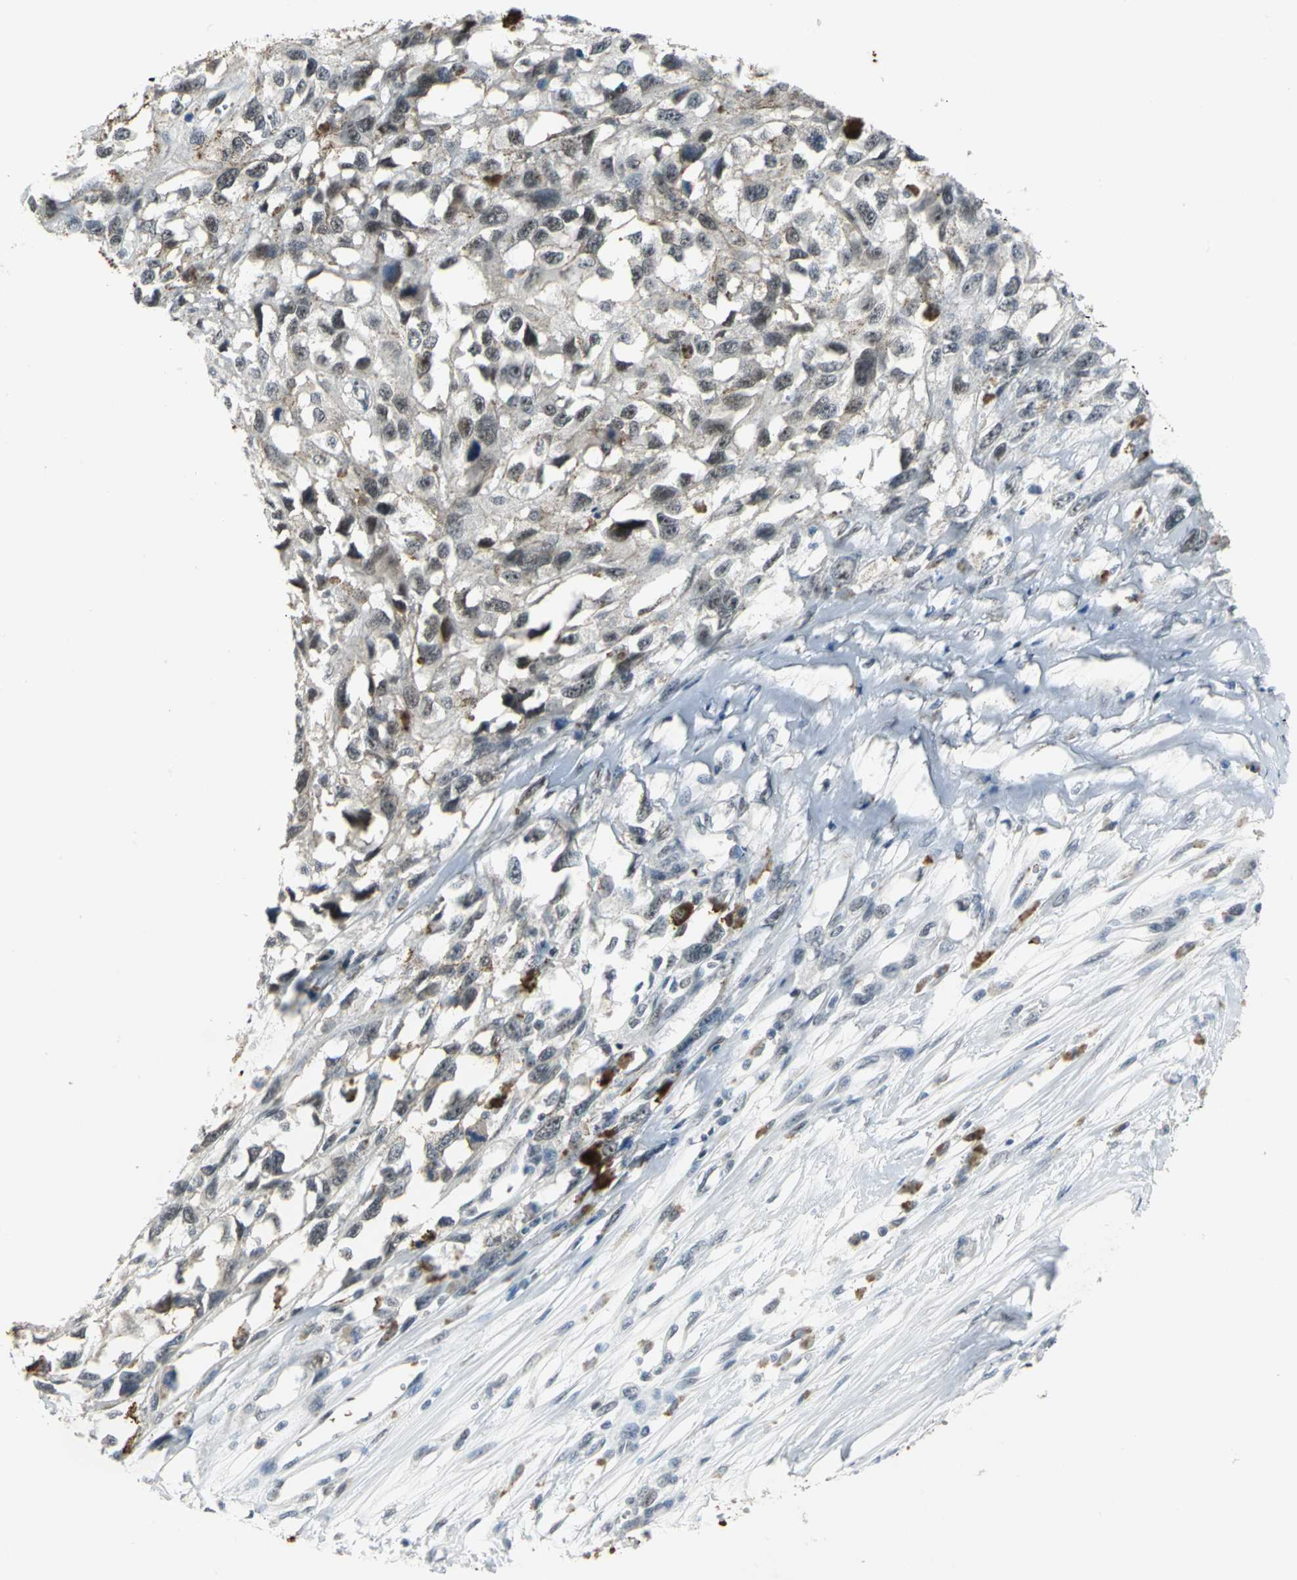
{"staining": {"intensity": "strong", "quantity": "25%-75%", "location": "nuclear"}, "tissue": "melanoma", "cell_type": "Tumor cells", "image_type": "cancer", "snomed": [{"axis": "morphology", "description": "Malignant melanoma, Metastatic site"}, {"axis": "topography", "description": "Lymph node"}], "caption": "A high-resolution histopathology image shows immunohistochemistry staining of malignant melanoma (metastatic site), which exhibits strong nuclear staining in approximately 25%-75% of tumor cells.", "gene": "GLI3", "patient": {"sex": "male", "age": 59}}